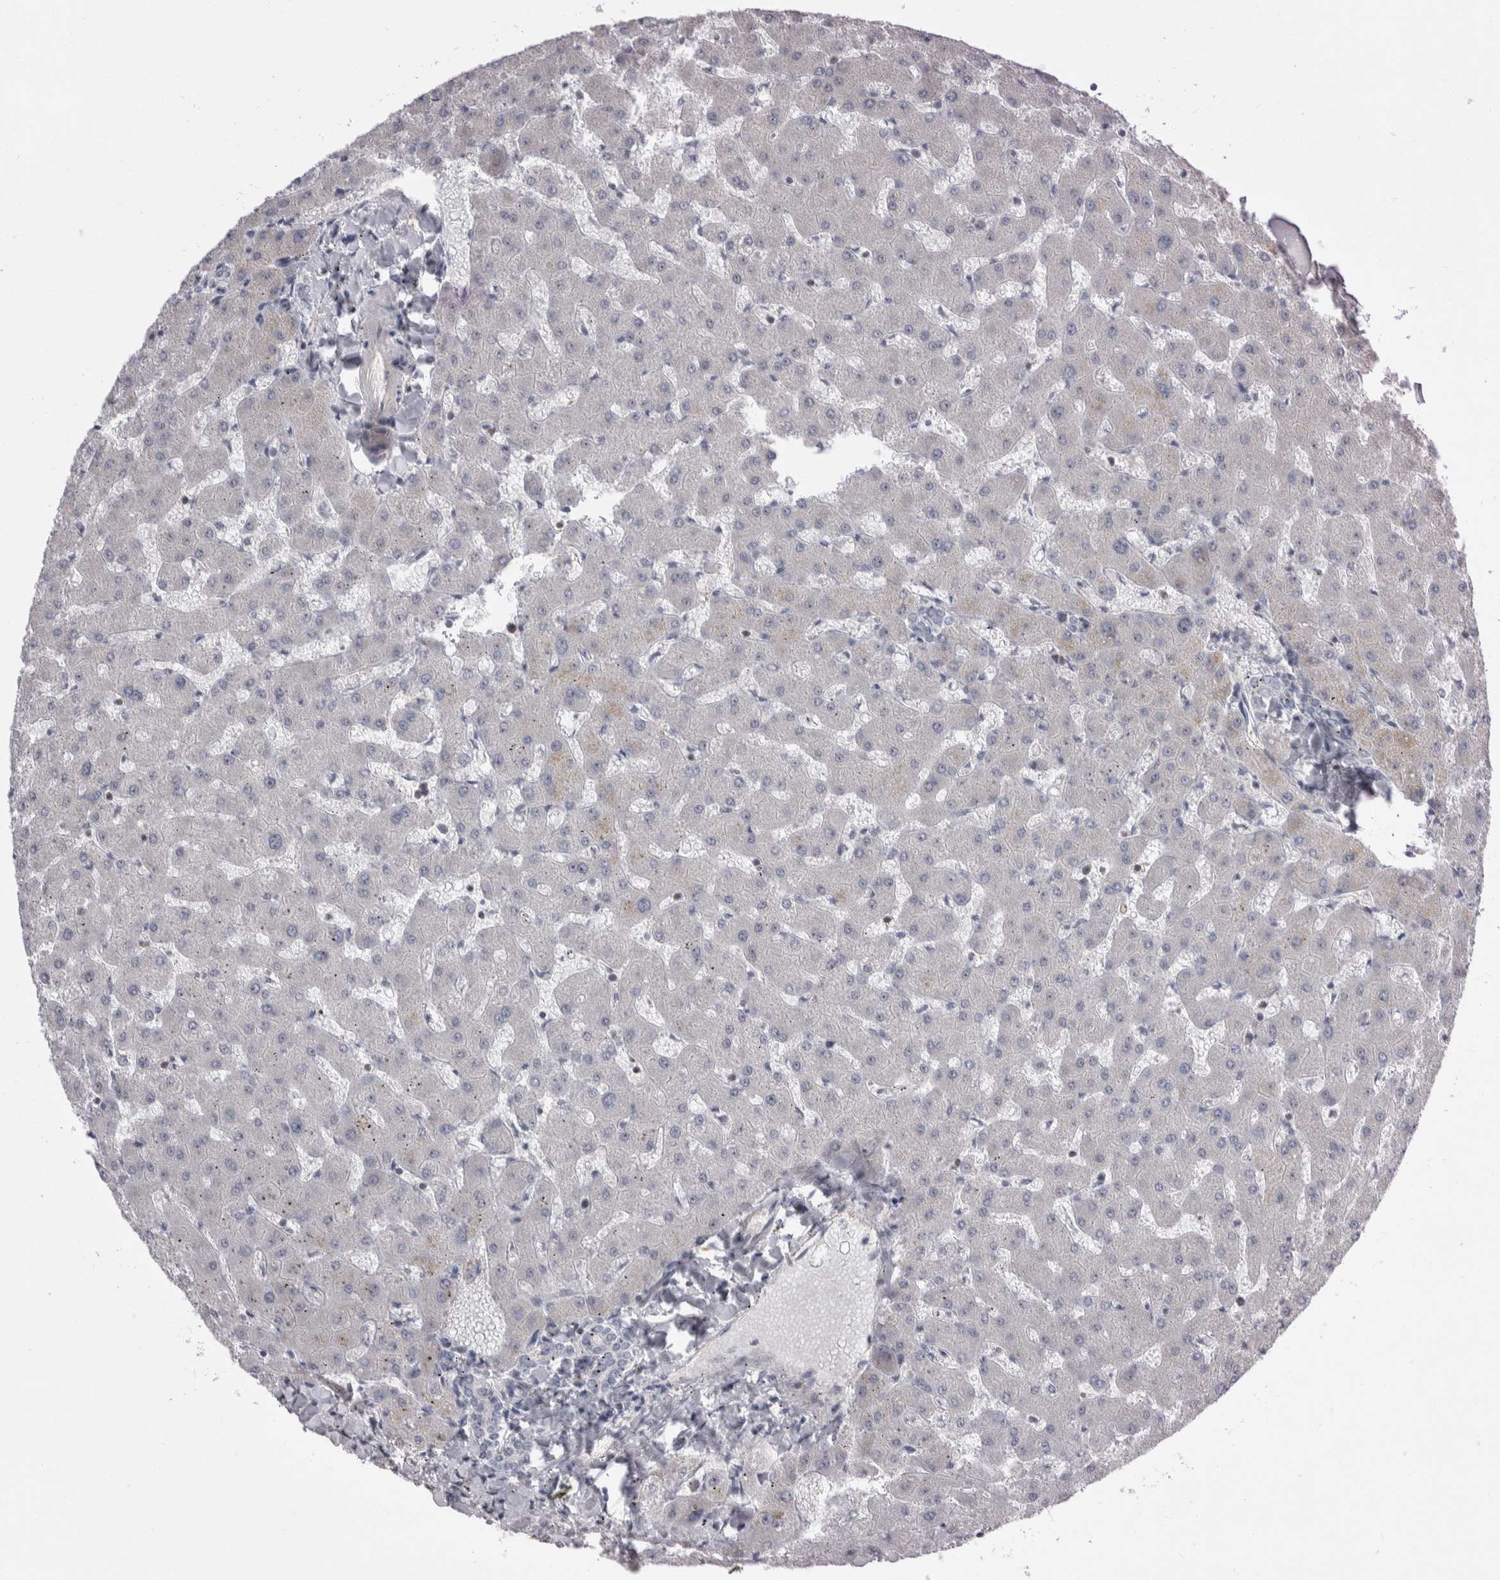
{"staining": {"intensity": "negative", "quantity": "none", "location": "none"}, "tissue": "liver", "cell_type": "Cholangiocytes", "image_type": "normal", "snomed": [{"axis": "morphology", "description": "Normal tissue, NOS"}, {"axis": "topography", "description": "Liver"}], "caption": "IHC histopathology image of unremarkable liver: liver stained with DAB (3,3'-diaminobenzidine) exhibits no significant protein staining in cholangiocytes. (DAB IHC with hematoxylin counter stain).", "gene": "CEP295NL", "patient": {"sex": "female", "age": 63}}